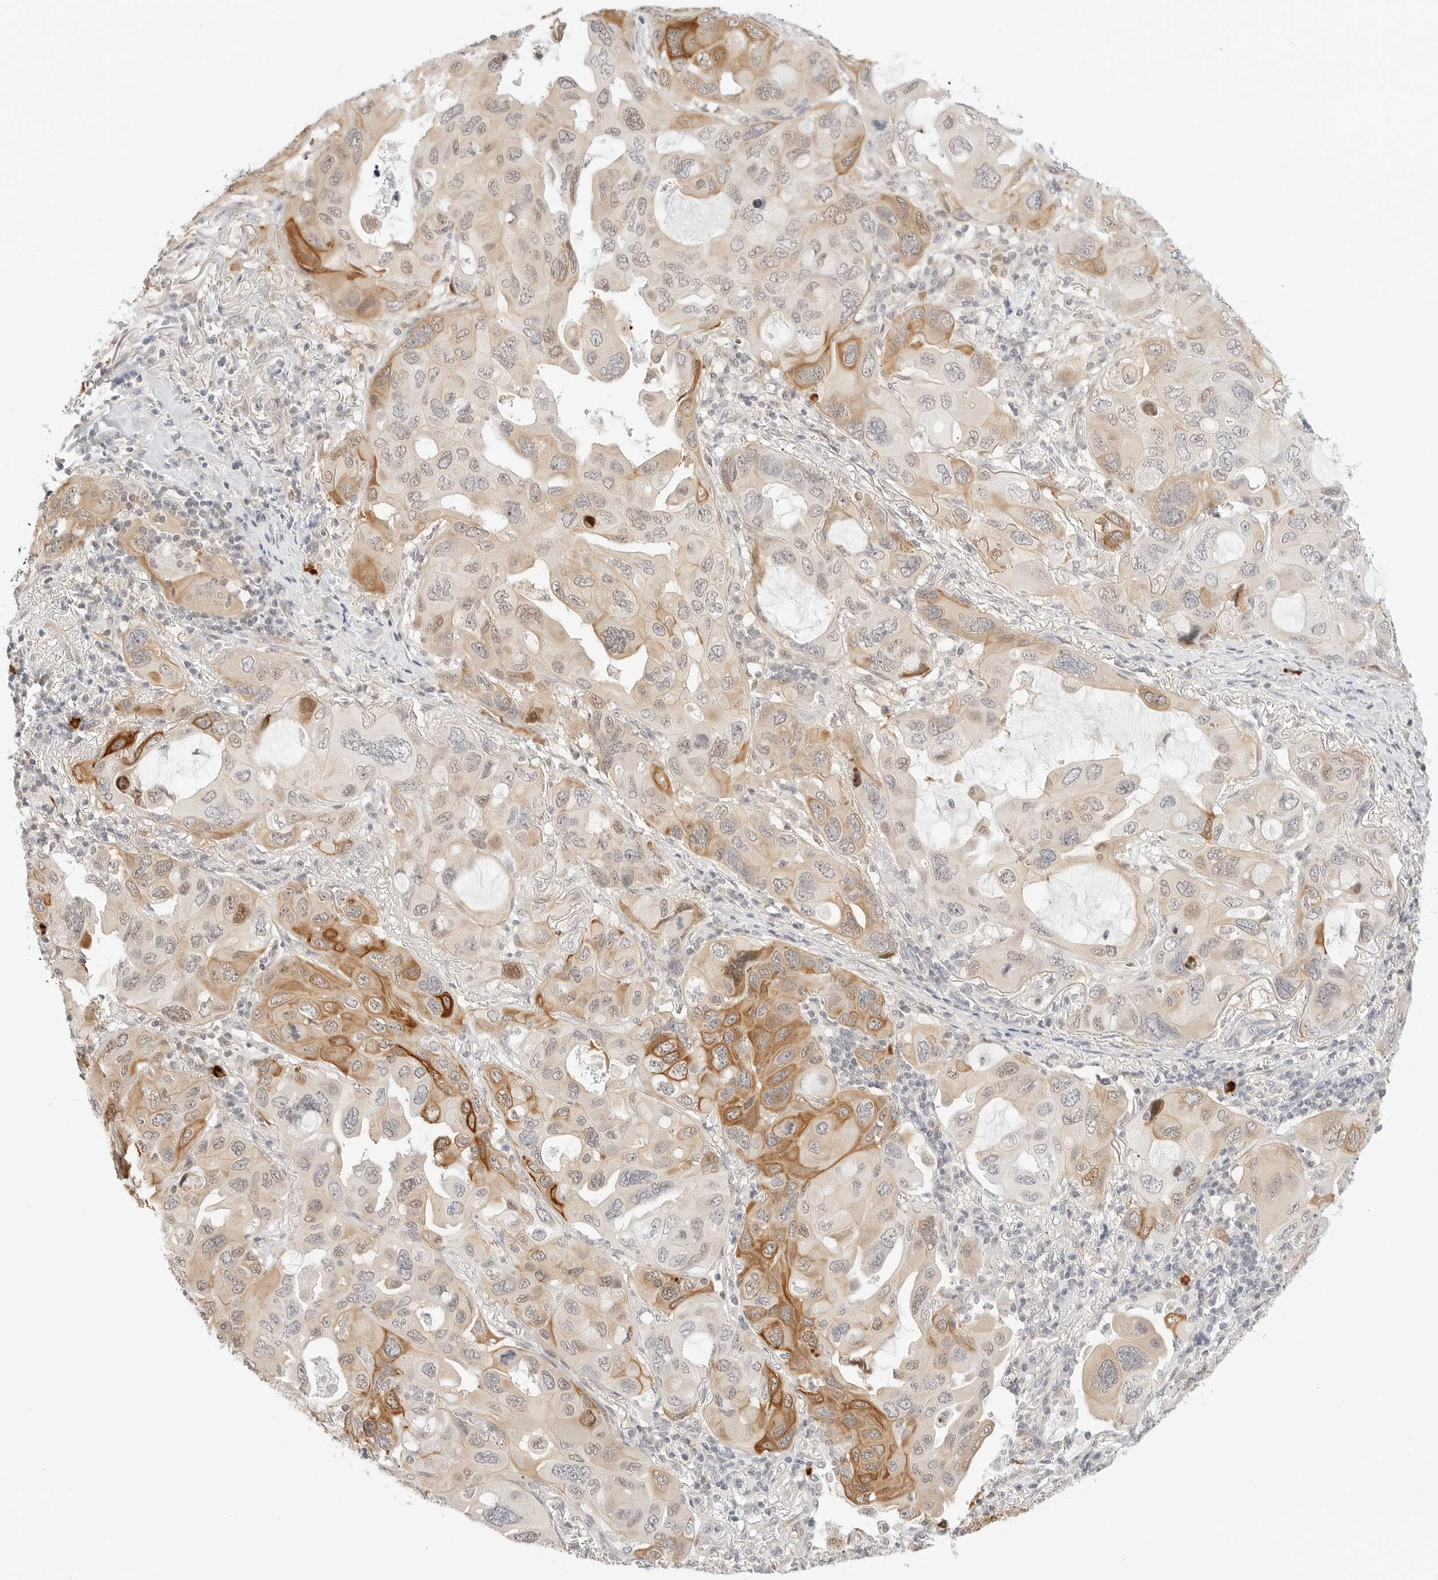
{"staining": {"intensity": "moderate", "quantity": "25%-75%", "location": "cytoplasmic/membranous,nuclear"}, "tissue": "lung cancer", "cell_type": "Tumor cells", "image_type": "cancer", "snomed": [{"axis": "morphology", "description": "Squamous cell carcinoma, NOS"}, {"axis": "topography", "description": "Lung"}], "caption": "A micrograph of lung cancer stained for a protein displays moderate cytoplasmic/membranous and nuclear brown staining in tumor cells.", "gene": "TEKT2", "patient": {"sex": "female", "age": 73}}